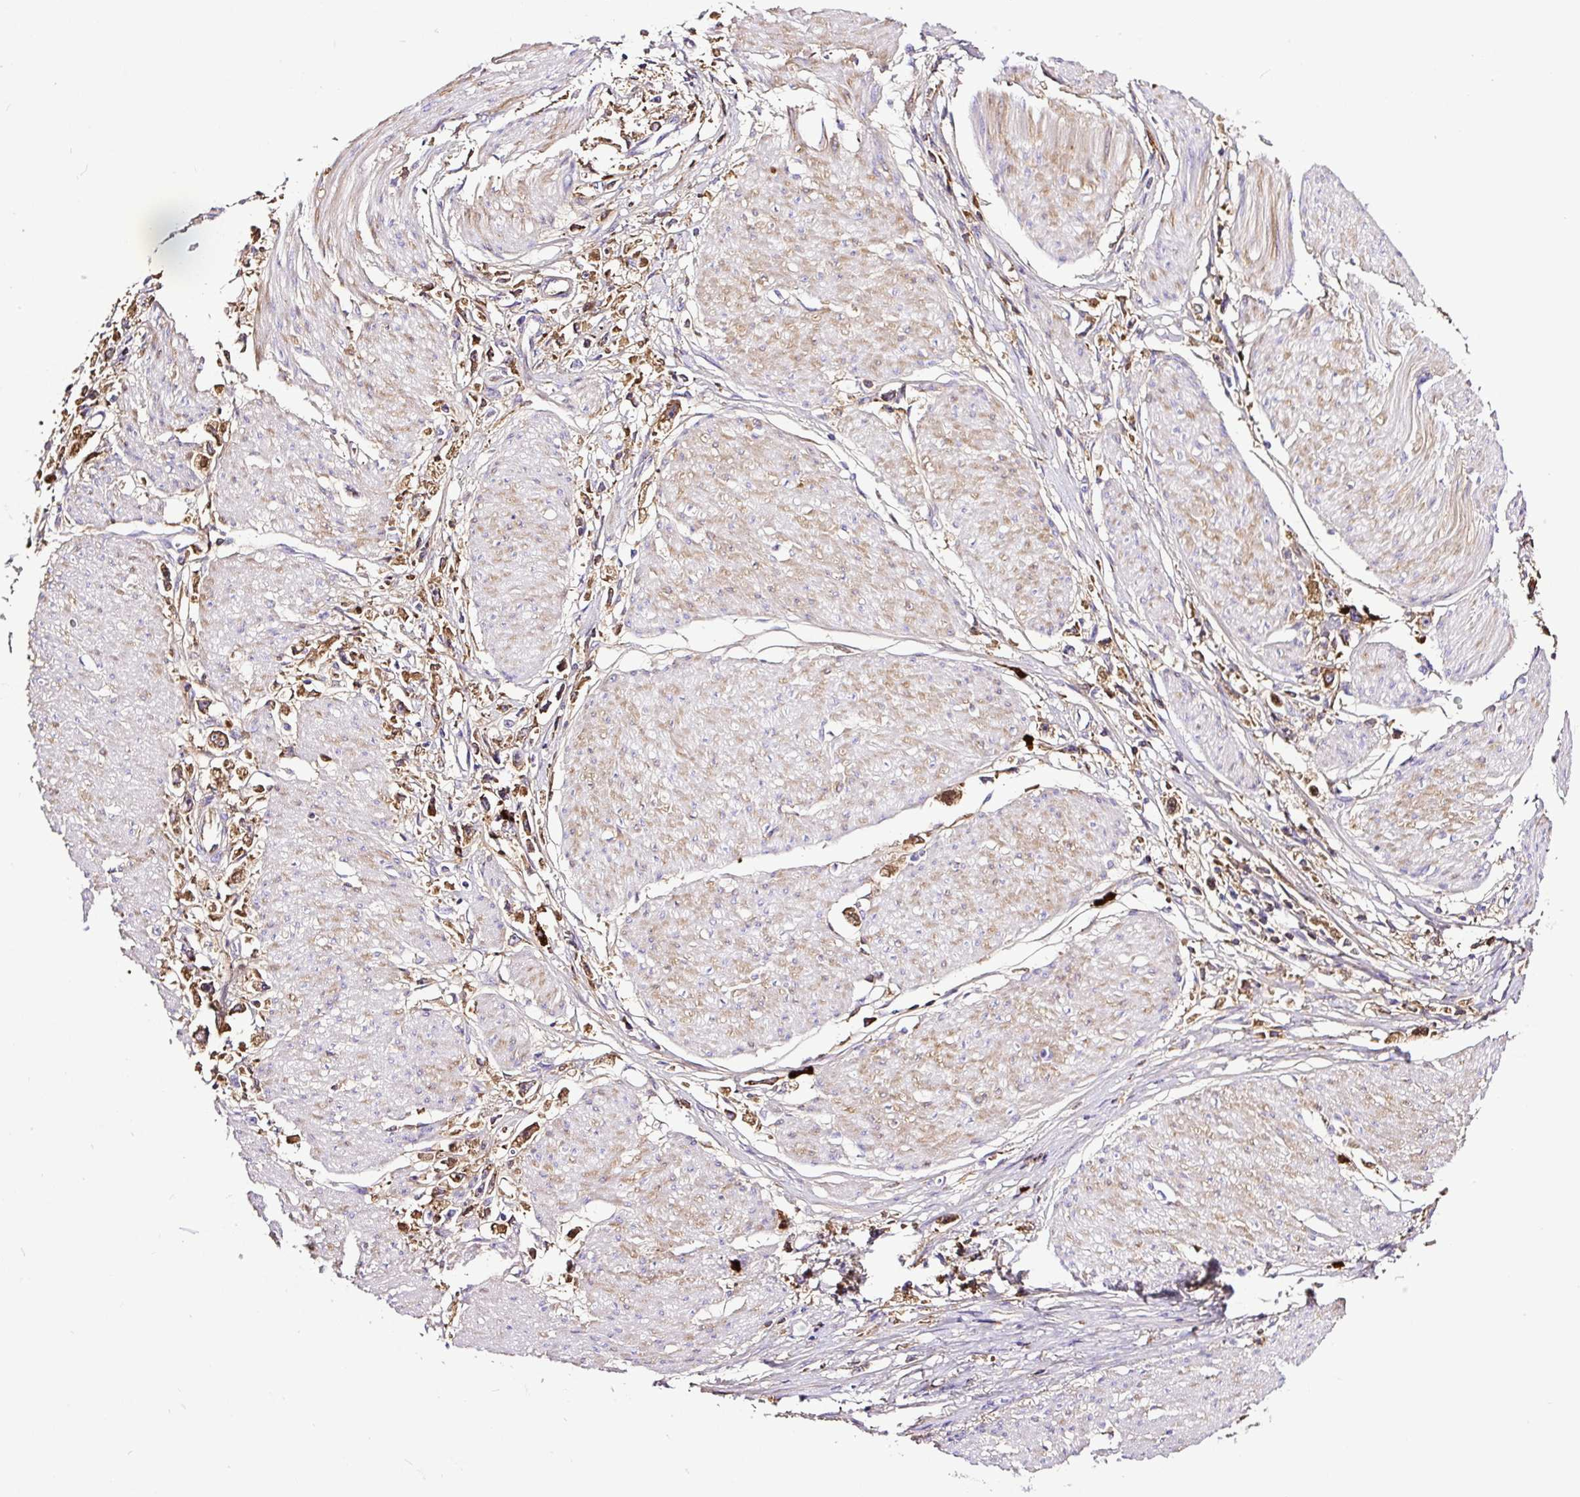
{"staining": {"intensity": "moderate", "quantity": ">75%", "location": "cytoplasmic/membranous,nuclear"}, "tissue": "stomach cancer", "cell_type": "Tumor cells", "image_type": "cancer", "snomed": [{"axis": "morphology", "description": "Adenocarcinoma, NOS"}, {"axis": "topography", "description": "Stomach"}], "caption": "Immunohistochemistry (IHC) histopathology image of human stomach adenocarcinoma stained for a protein (brown), which demonstrates medium levels of moderate cytoplasmic/membranous and nuclear staining in about >75% of tumor cells.", "gene": "CLEC3B", "patient": {"sex": "female", "age": 59}}